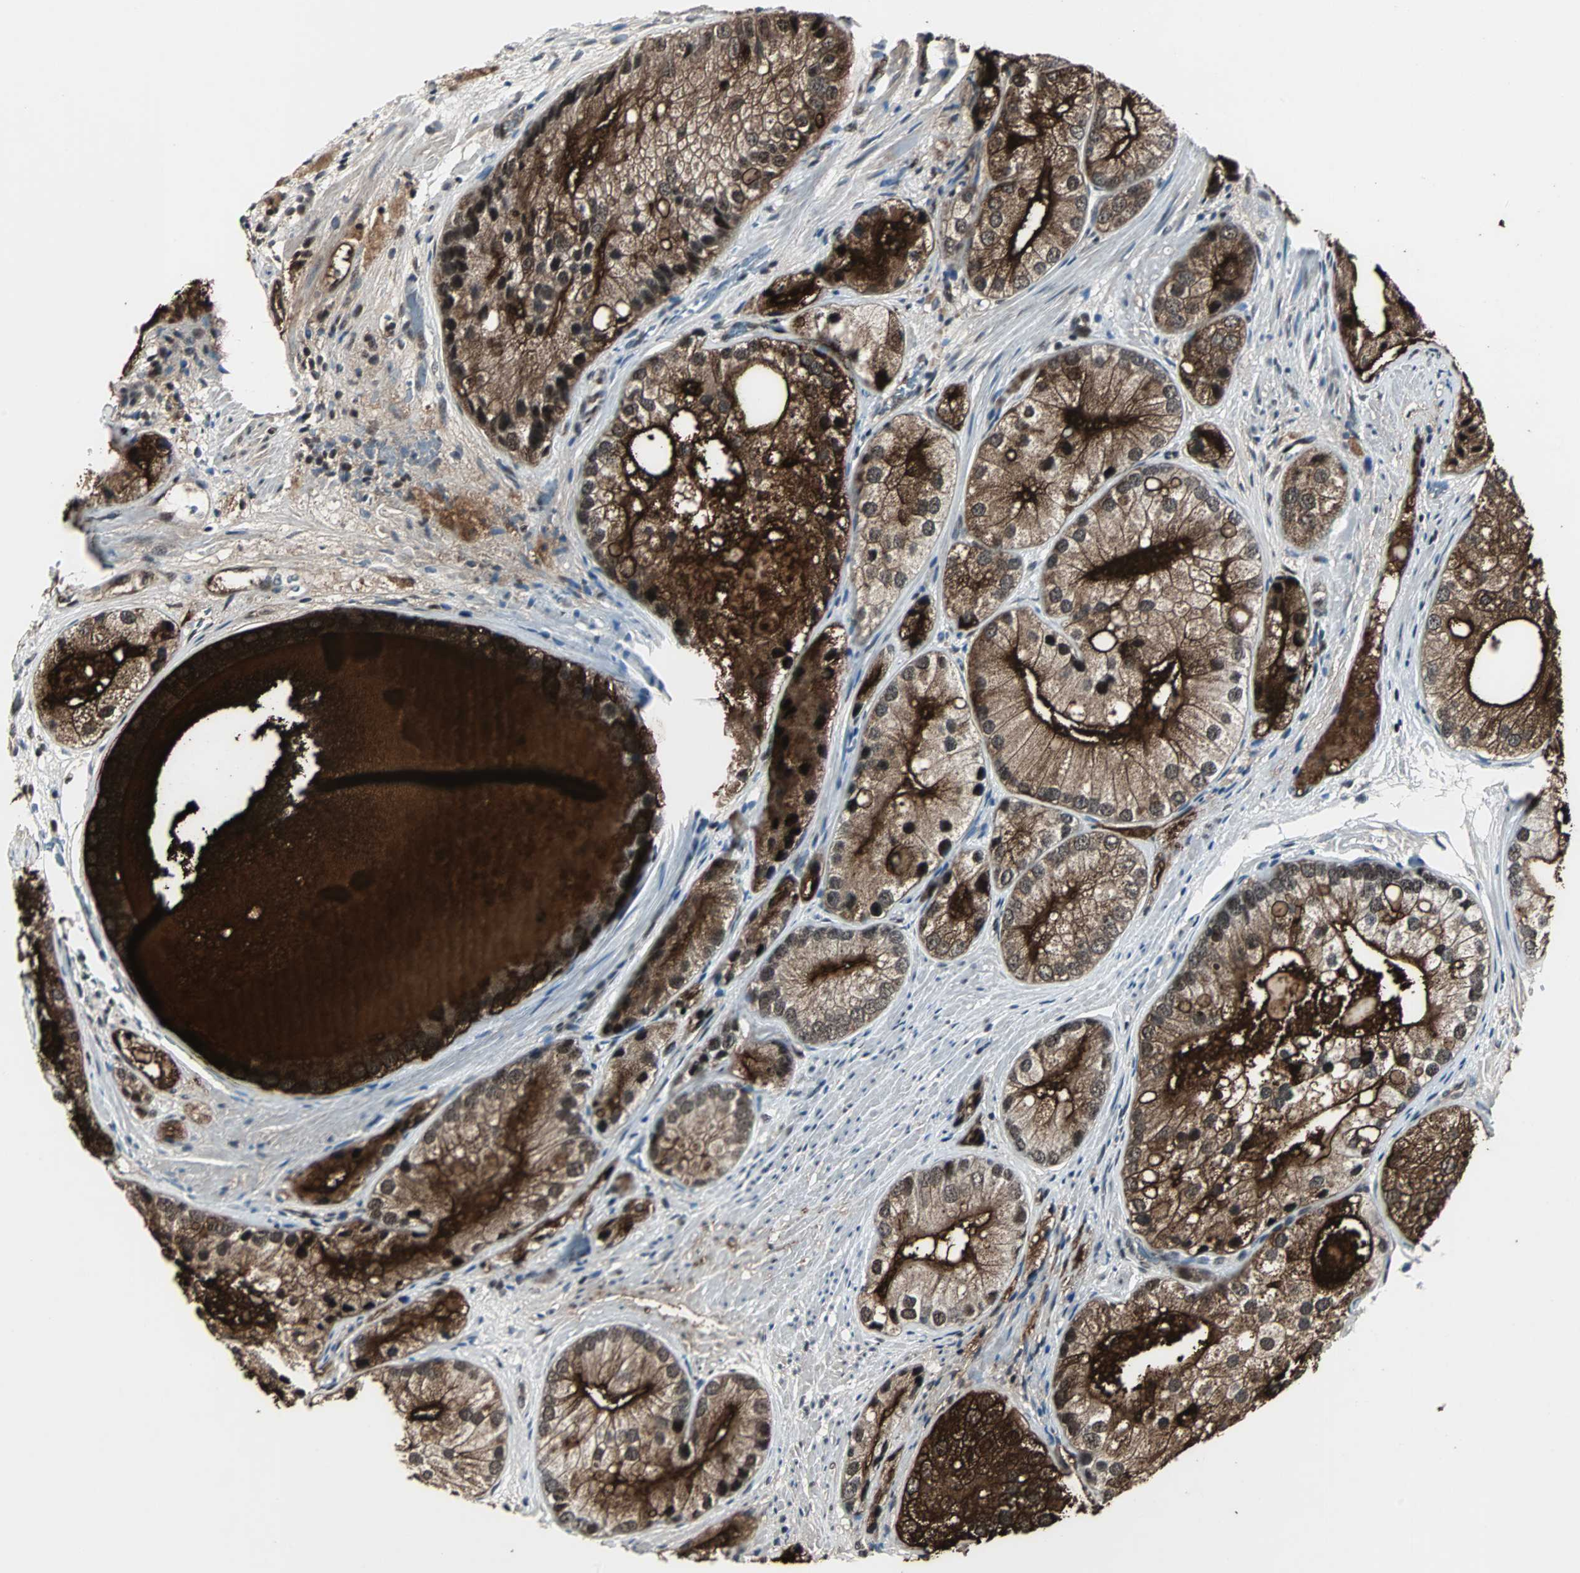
{"staining": {"intensity": "strong", "quantity": ">75%", "location": "cytoplasmic/membranous"}, "tissue": "prostate cancer", "cell_type": "Tumor cells", "image_type": "cancer", "snomed": [{"axis": "morphology", "description": "Adenocarcinoma, Low grade"}, {"axis": "topography", "description": "Prostate"}], "caption": "Prostate cancer stained with a brown dye exhibits strong cytoplasmic/membranous positive expression in approximately >75% of tumor cells.", "gene": "MKX", "patient": {"sex": "male", "age": 69}}